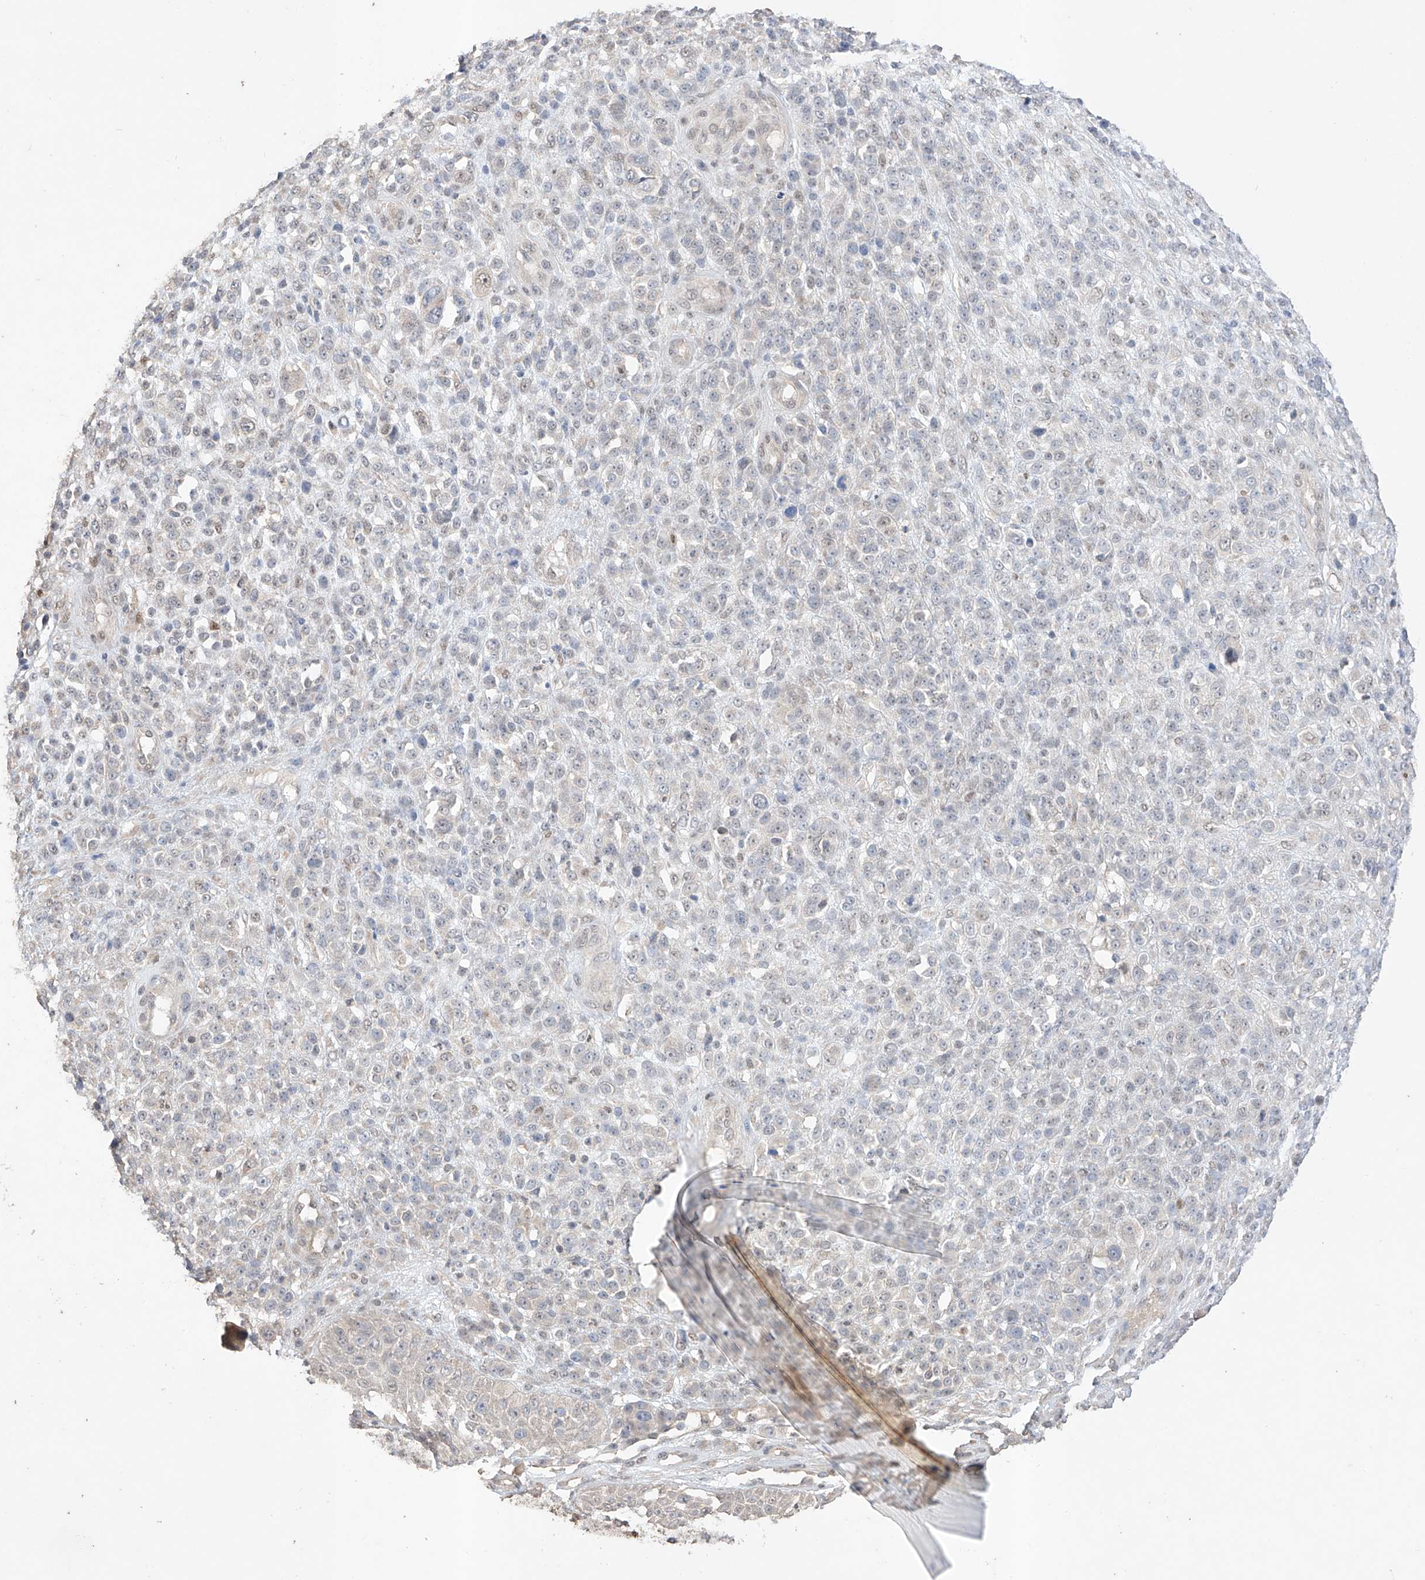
{"staining": {"intensity": "negative", "quantity": "none", "location": "none"}, "tissue": "melanoma", "cell_type": "Tumor cells", "image_type": "cancer", "snomed": [{"axis": "morphology", "description": "Malignant melanoma, NOS"}, {"axis": "topography", "description": "Skin"}], "caption": "A high-resolution image shows immunohistochemistry (IHC) staining of malignant melanoma, which shows no significant staining in tumor cells. Brightfield microscopy of immunohistochemistry (IHC) stained with DAB (3,3'-diaminobenzidine) (brown) and hematoxylin (blue), captured at high magnification.", "gene": "APIP", "patient": {"sex": "female", "age": 55}}